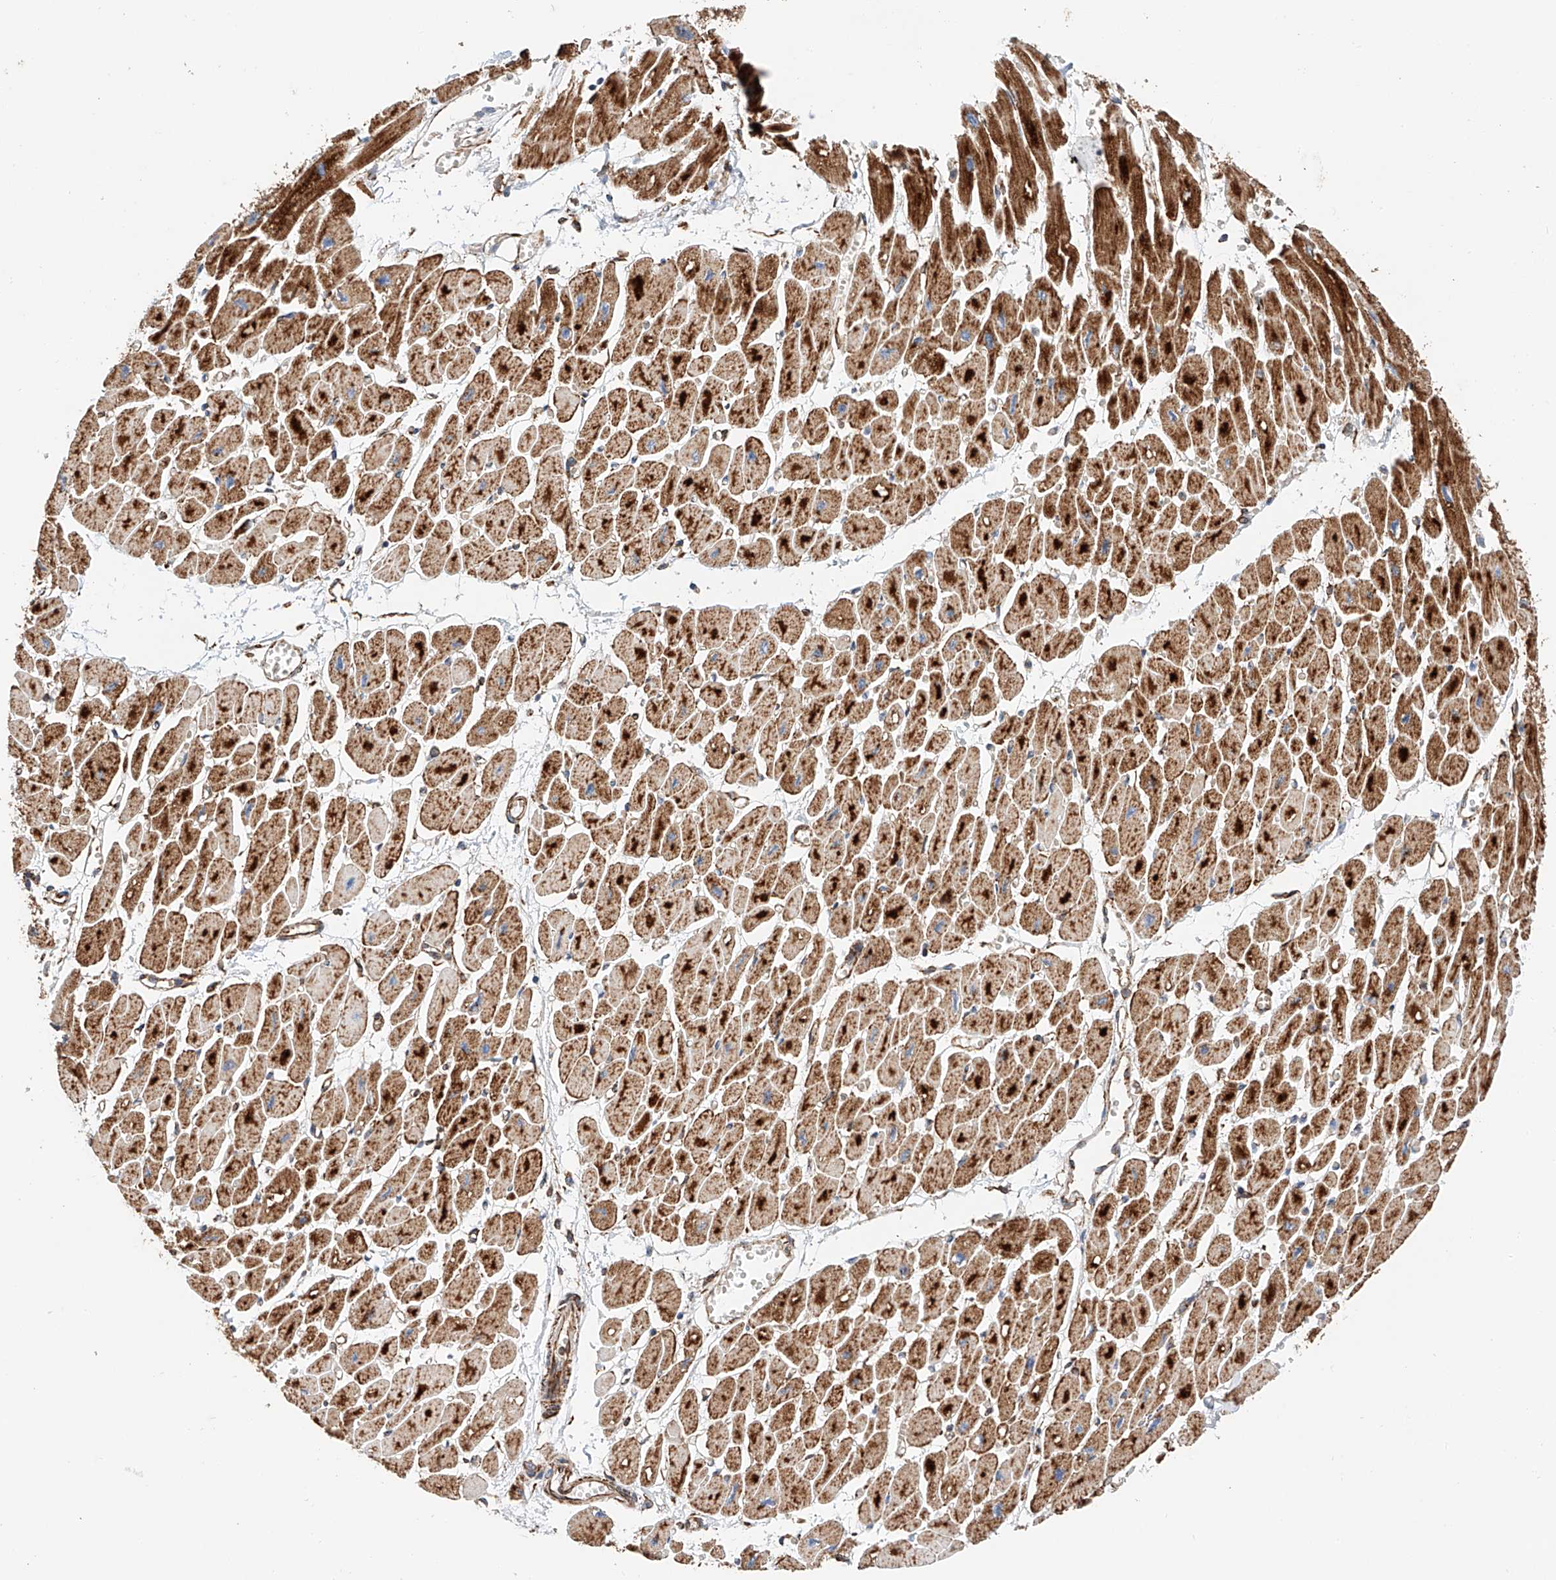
{"staining": {"intensity": "strong", "quantity": ">75%", "location": "cytoplasmic/membranous"}, "tissue": "heart muscle", "cell_type": "Cardiomyocytes", "image_type": "normal", "snomed": [{"axis": "morphology", "description": "Normal tissue, NOS"}, {"axis": "topography", "description": "Heart"}], "caption": "Heart muscle stained for a protein displays strong cytoplasmic/membranous positivity in cardiomyocytes. The protein is shown in brown color, while the nuclei are stained blue.", "gene": "NDUFV3", "patient": {"sex": "female", "age": 54}}